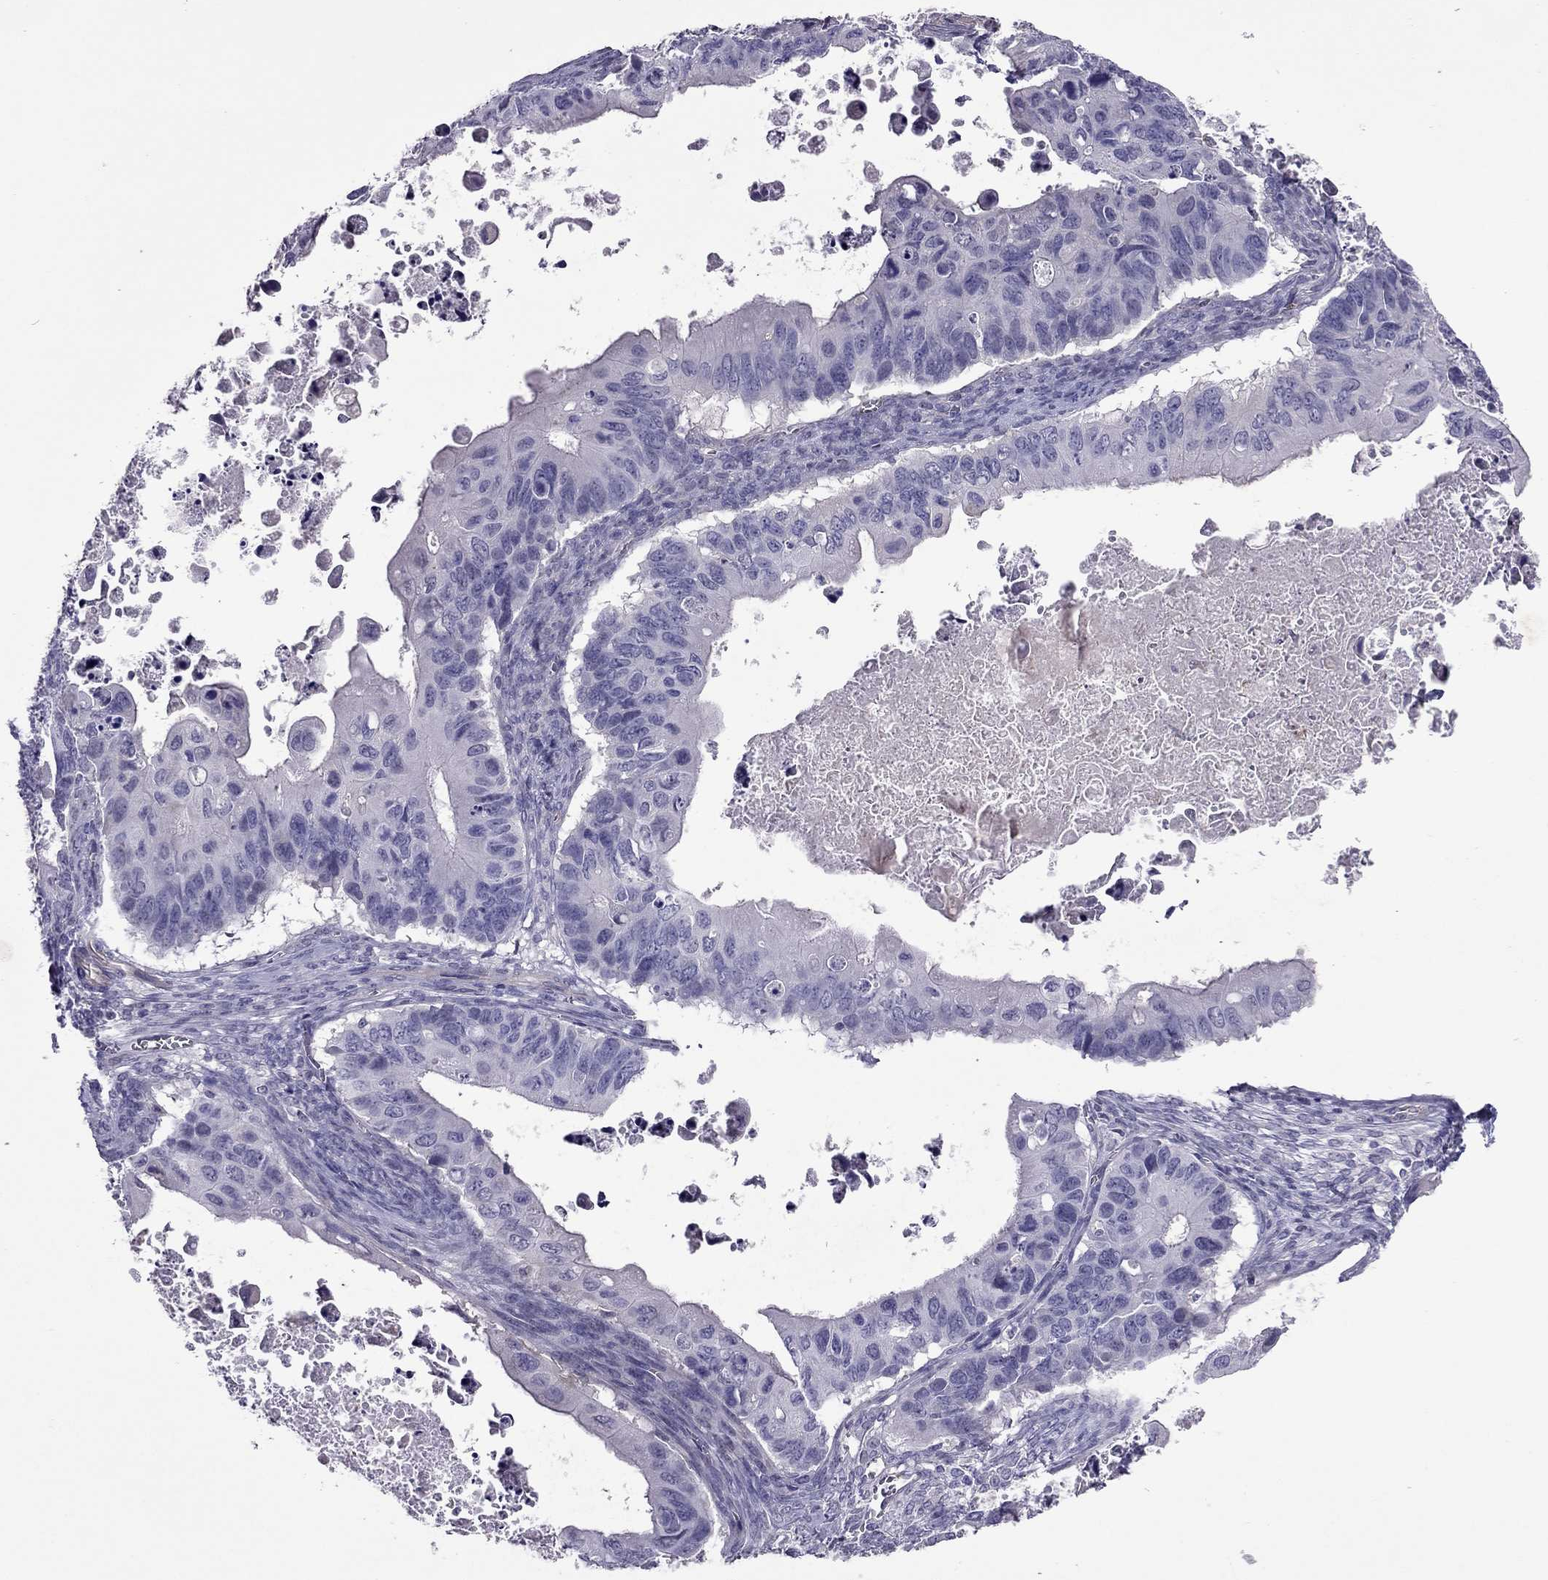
{"staining": {"intensity": "negative", "quantity": "none", "location": "none"}, "tissue": "ovarian cancer", "cell_type": "Tumor cells", "image_type": "cancer", "snomed": [{"axis": "morphology", "description": "Cystadenocarcinoma, mucinous, NOS"}, {"axis": "topography", "description": "Ovary"}], "caption": "Immunohistochemistry micrograph of ovarian mucinous cystadenocarcinoma stained for a protein (brown), which displays no expression in tumor cells.", "gene": "SLC16A8", "patient": {"sex": "female", "age": 64}}